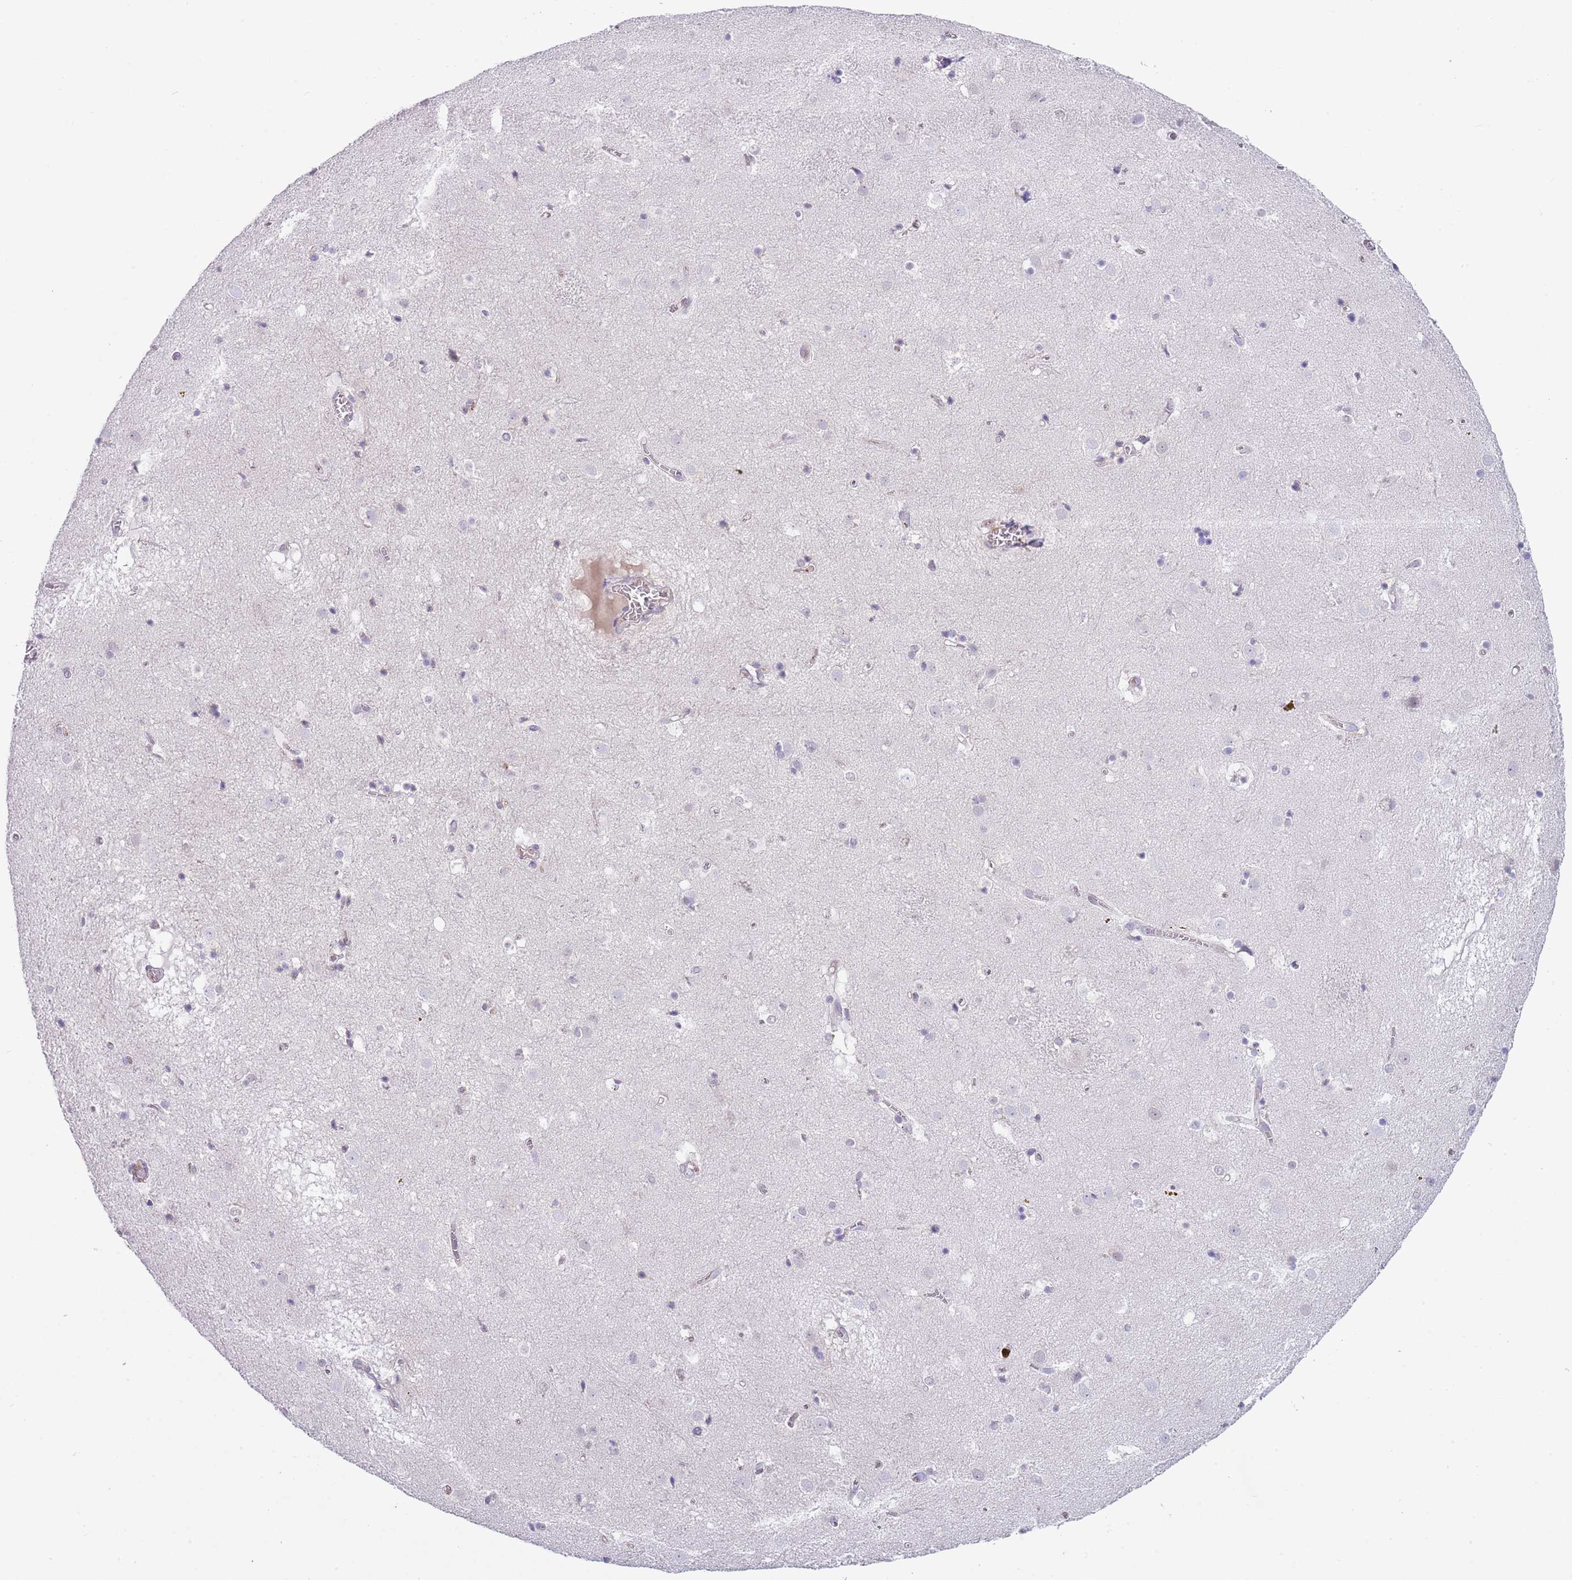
{"staining": {"intensity": "negative", "quantity": "none", "location": "none"}, "tissue": "caudate", "cell_type": "Glial cells", "image_type": "normal", "snomed": [{"axis": "morphology", "description": "Normal tissue, NOS"}, {"axis": "topography", "description": "Lateral ventricle wall"}], "caption": "Caudate stained for a protein using IHC reveals no staining glial cells.", "gene": "TNRC6C", "patient": {"sex": "male", "age": 70}}